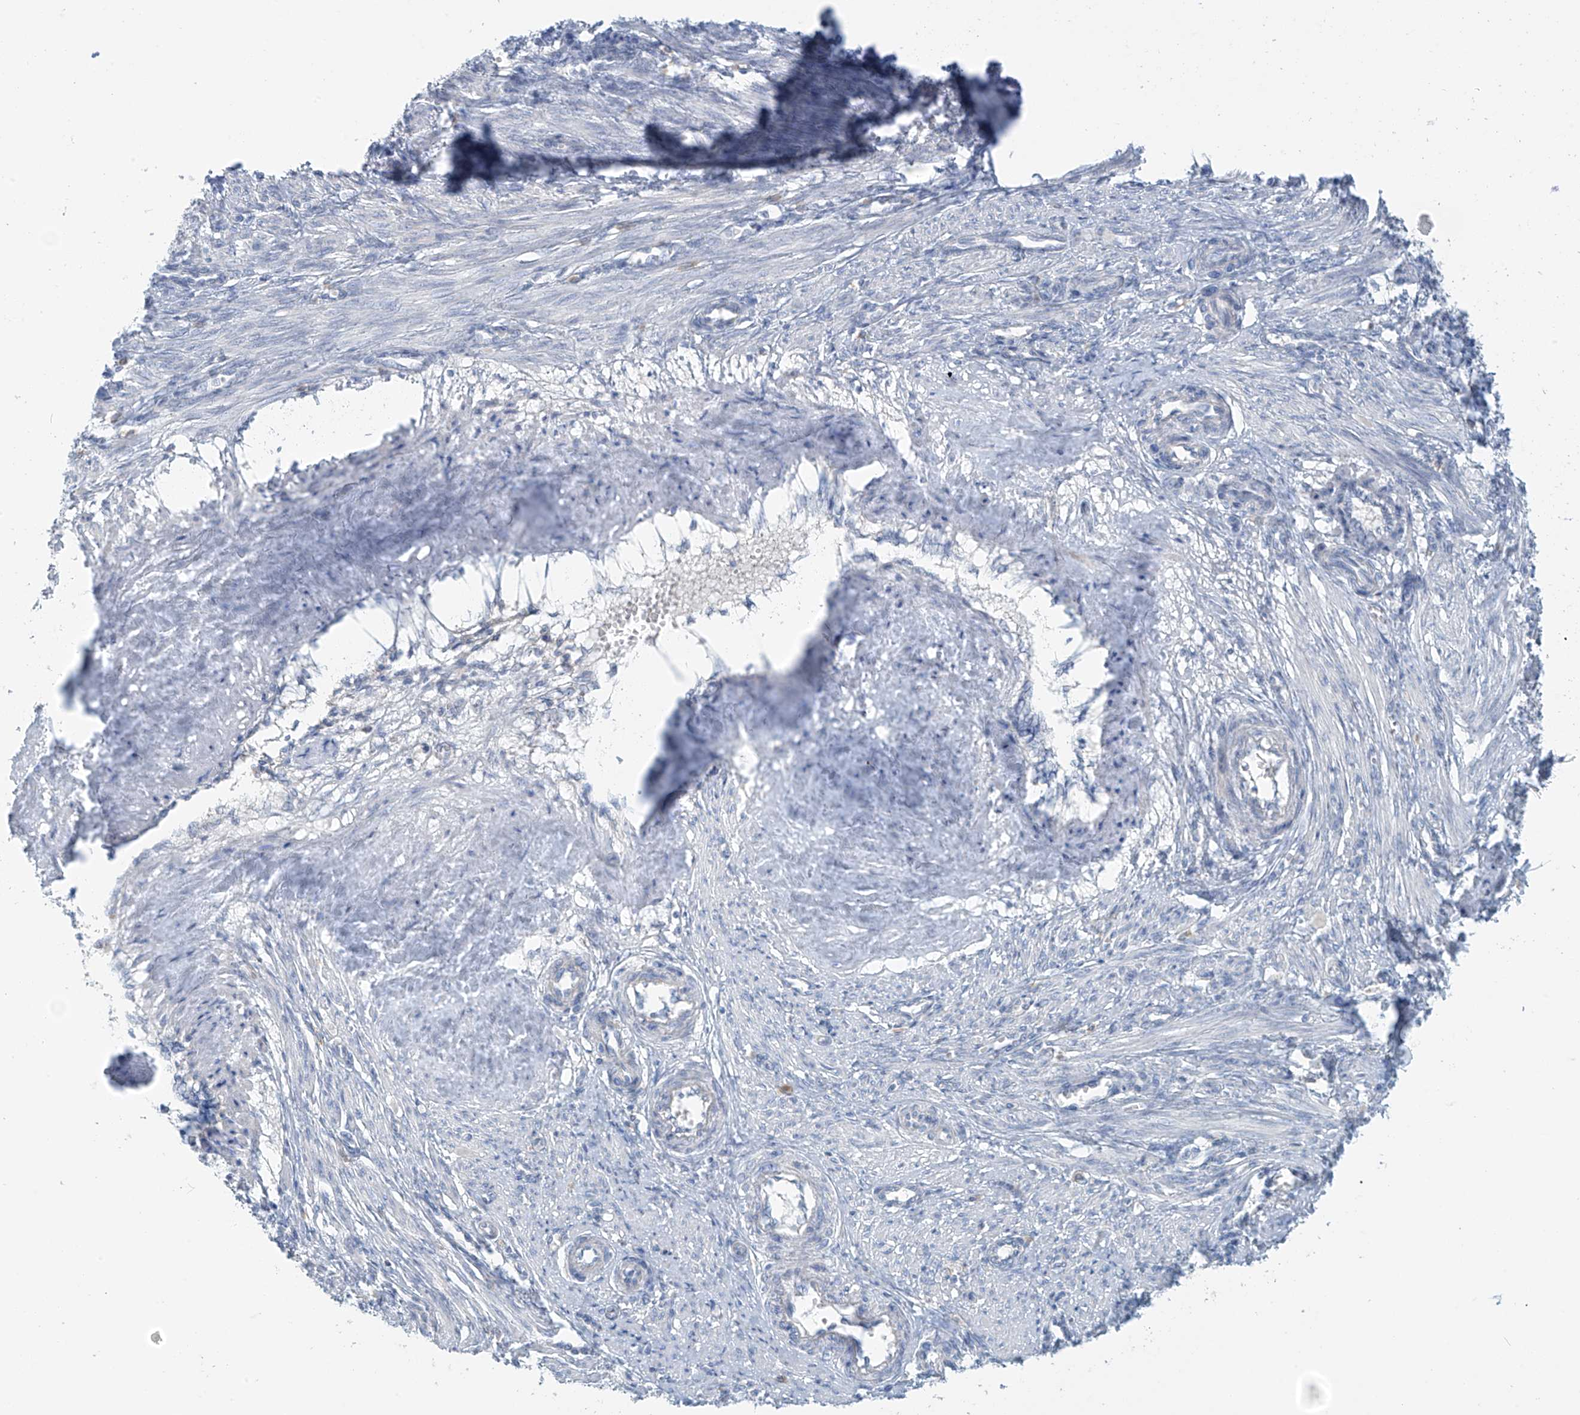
{"staining": {"intensity": "negative", "quantity": "none", "location": "none"}, "tissue": "smooth muscle", "cell_type": "Smooth muscle cells", "image_type": "normal", "snomed": [{"axis": "morphology", "description": "Normal tissue, NOS"}, {"axis": "topography", "description": "Endometrium"}], "caption": "This is a image of immunohistochemistry staining of benign smooth muscle, which shows no positivity in smooth muscle cells. (DAB (3,3'-diaminobenzidine) immunohistochemistry (IHC) visualized using brightfield microscopy, high magnification).", "gene": "SLC6A12", "patient": {"sex": "female", "age": 33}}